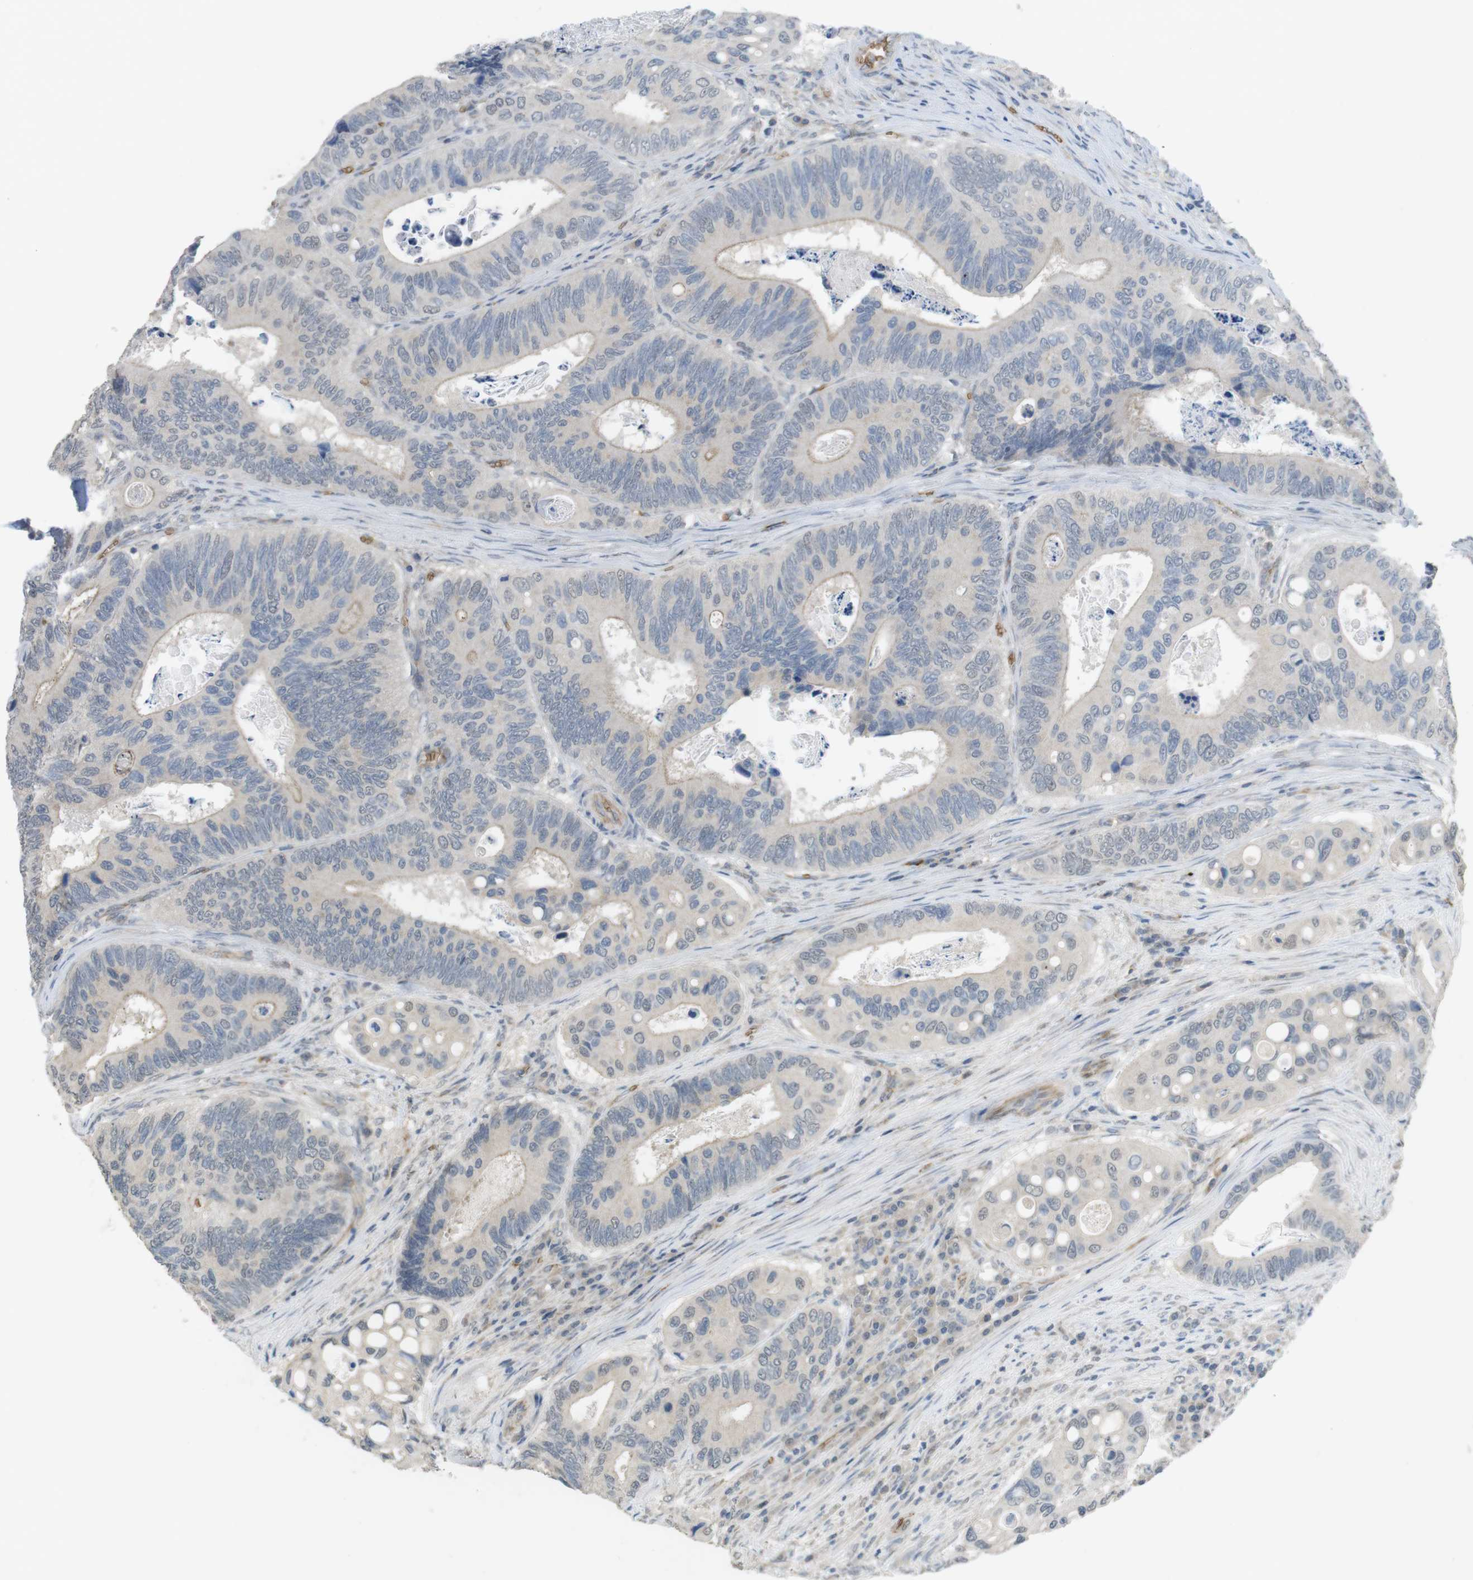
{"staining": {"intensity": "negative", "quantity": "none", "location": "none"}, "tissue": "colorectal cancer", "cell_type": "Tumor cells", "image_type": "cancer", "snomed": [{"axis": "morphology", "description": "Inflammation, NOS"}, {"axis": "morphology", "description": "Adenocarcinoma, NOS"}, {"axis": "topography", "description": "Colon"}], "caption": "A high-resolution image shows immunohistochemistry staining of colorectal adenocarcinoma, which shows no significant positivity in tumor cells.", "gene": "GYPA", "patient": {"sex": "male", "age": 72}}